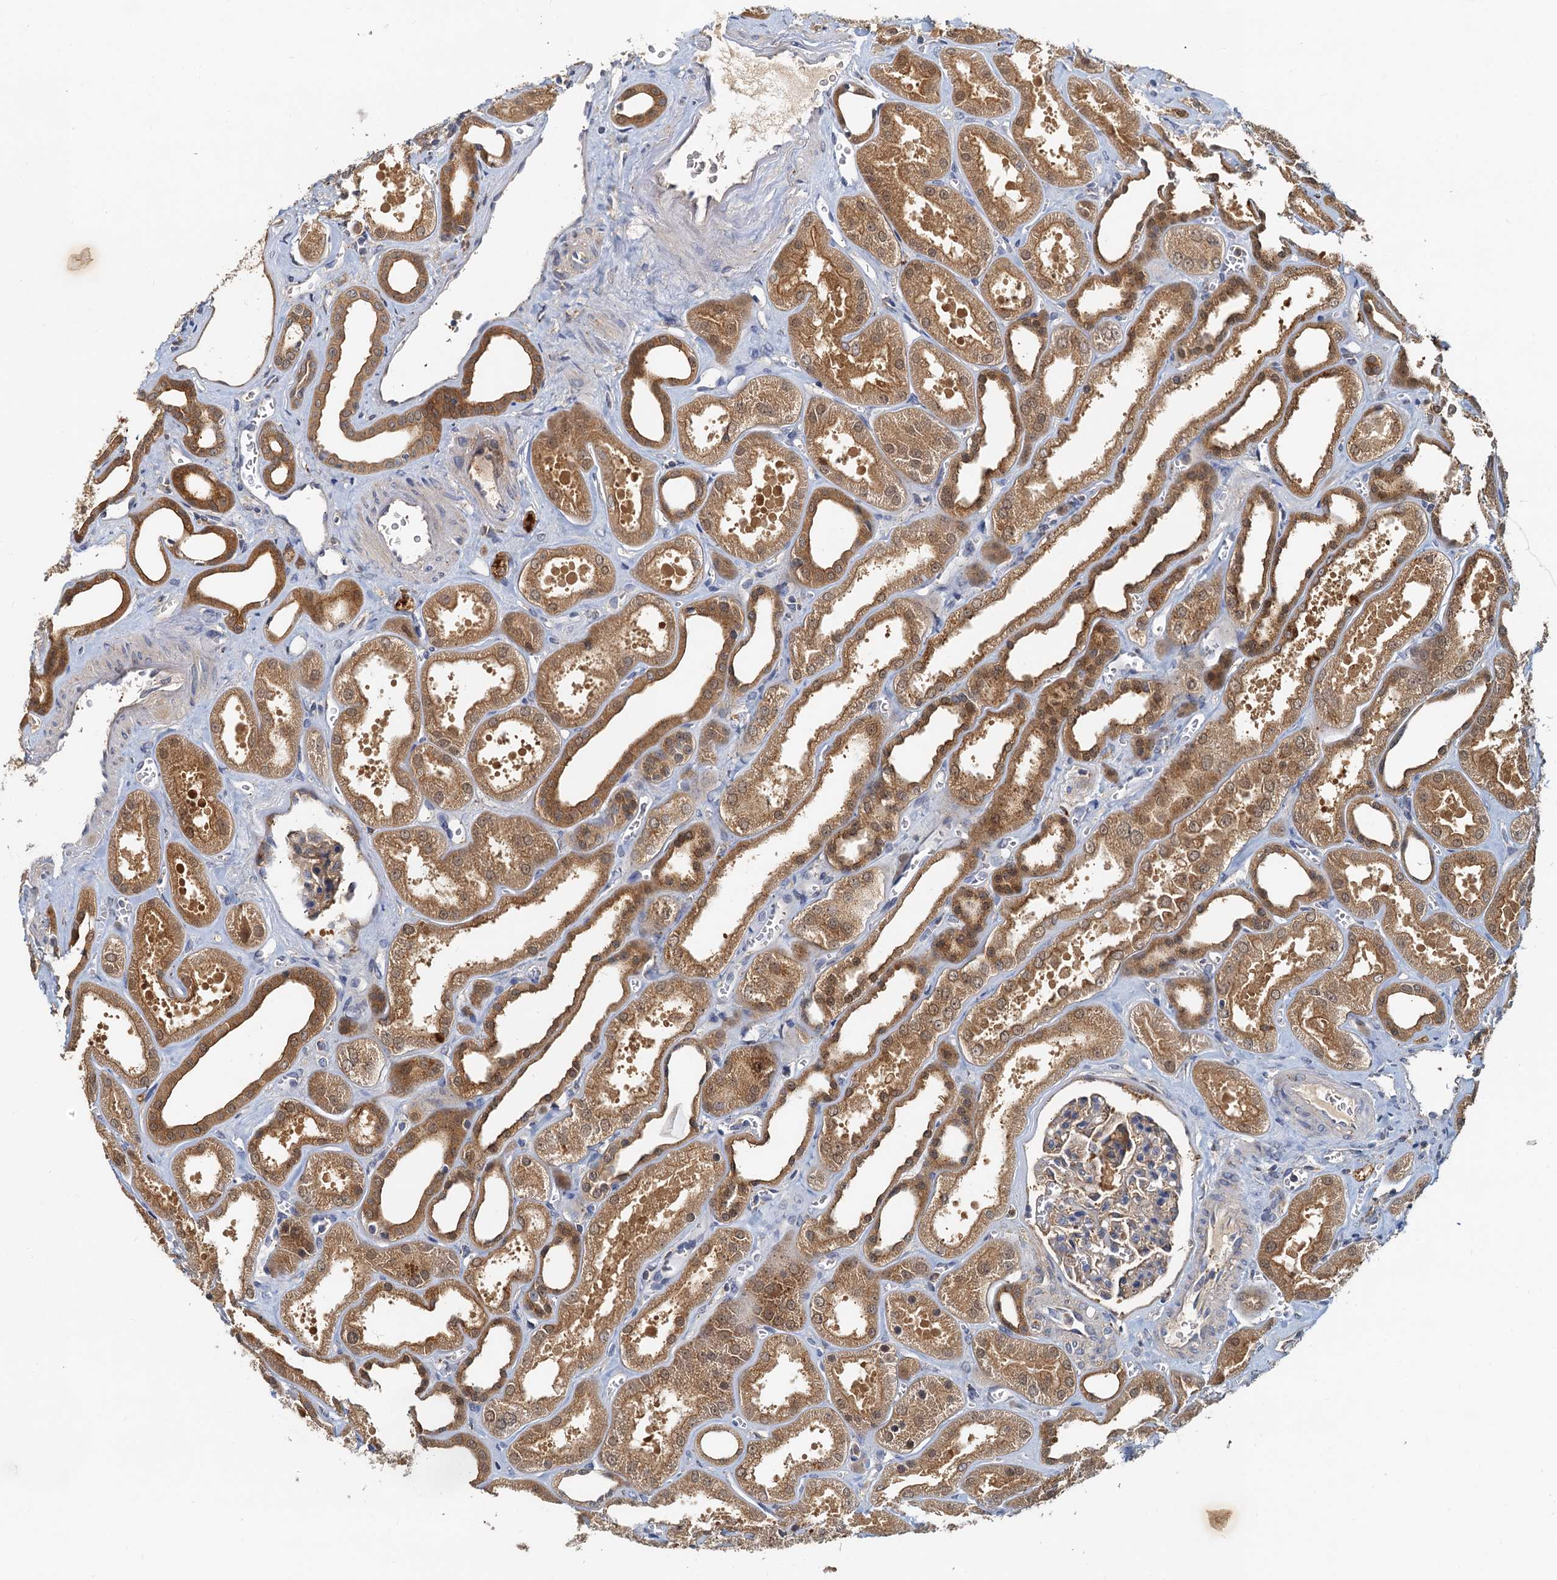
{"staining": {"intensity": "weak", "quantity": "25%-75%", "location": "cytoplasmic/membranous"}, "tissue": "kidney", "cell_type": "Cells in glomeruli", "image_type": "normal", "snomed": [{"axis": "morphology", "description": "Normal tissue, NOS"}, {"axis": "morphology", "description": "Adenocarcinoma, NOS"}, {"axis": "topography", "description": "Kidney"}], "caption": "Immunohistochemistry (IHC) (DAB (3,3'-diaminobenzidine)) staining of benign human kidney exhibits weak cytoplasmic/membranous protein positivity in about 25%-75% of cells in glomeruli.", "gene": "TOLLIP", "patient": {"sex": "female", "age": 68}}